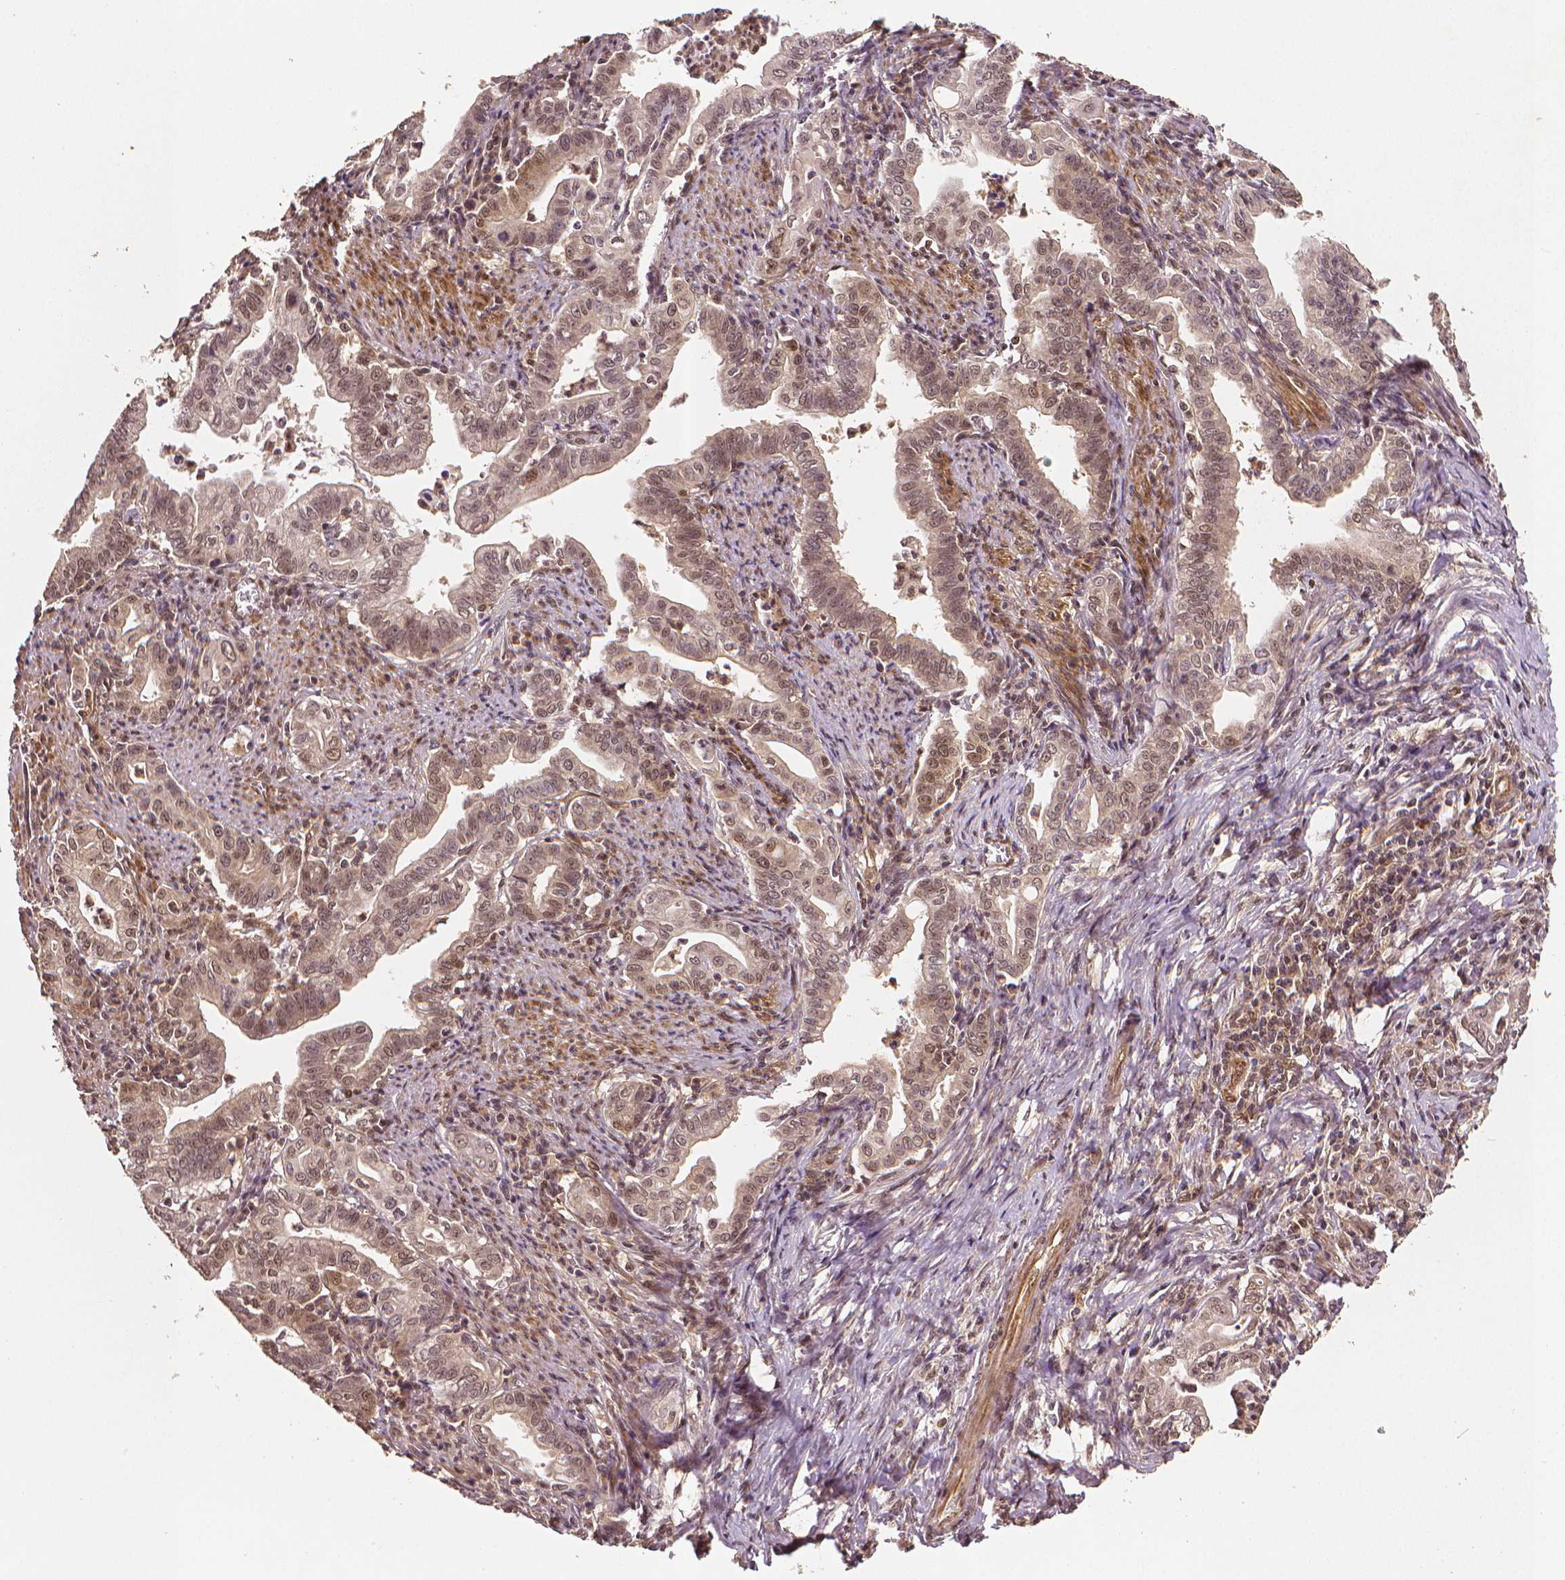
{"staining": {"intensity": "moderate", "quantity": "25%-75%", "location": "cytoplasmic/membranous,nuclear"}, "tissue": "stomach cancer", "cell_type": "Tumor cells", "image_type": "cancer", "snomed": [{"axis": "morphology", "description": "Adenocarcinoma, NOS"}, {"axis": "topography", "description": "Stomach, upper"}], "caption": "Immunohistochemistry image of neoplastic tissue: human stomach cancer (adenocarcinoma) stained using immunohistochemistry (IHC) demonstrates medium levels of moderate protein expression localized specifically in the cytoplasmic/membranous and nuclear of tumor cells, appearing as a cytoplasmic/membranous and nuclear brown color.", "gene": "STAT3", "patient": {"sex": "female", "age": 79}}